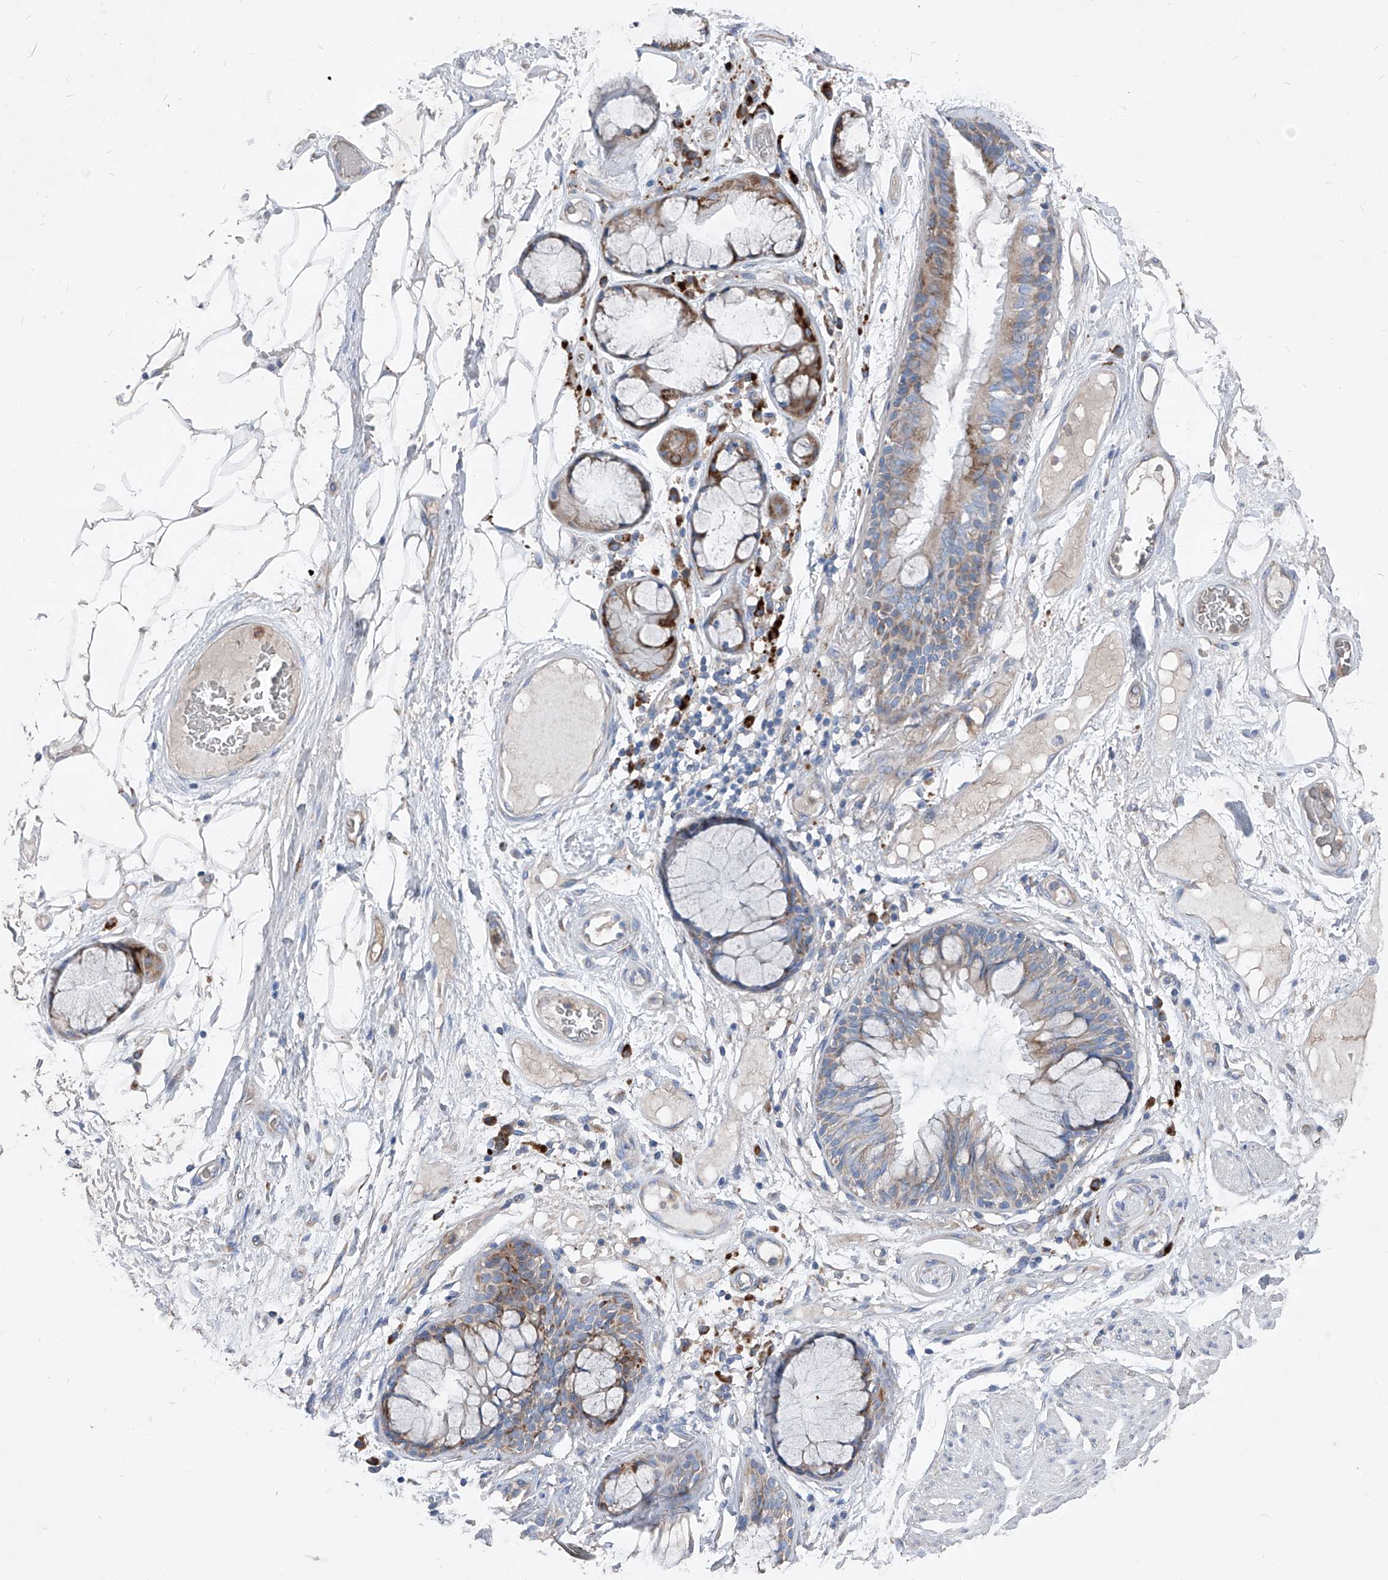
{"staining": {"intensity": "negative", "quantity": "none", "location": "none"}, "tissue": "adipose tissue", "cell_type": "Adipocytes", "image_type": "normal", "snomed": [{"axis": "morphology", "description": "Normal tissue, NOS"}, {"axis": "topography", "description": "Bronchus"}], "caption": "Immunohistochemistry of unremarkable human adipose tissue exhibits no expression in adipocytes.", "gene": "IFI27", "patient": {"sex": "male", "age": 66}}